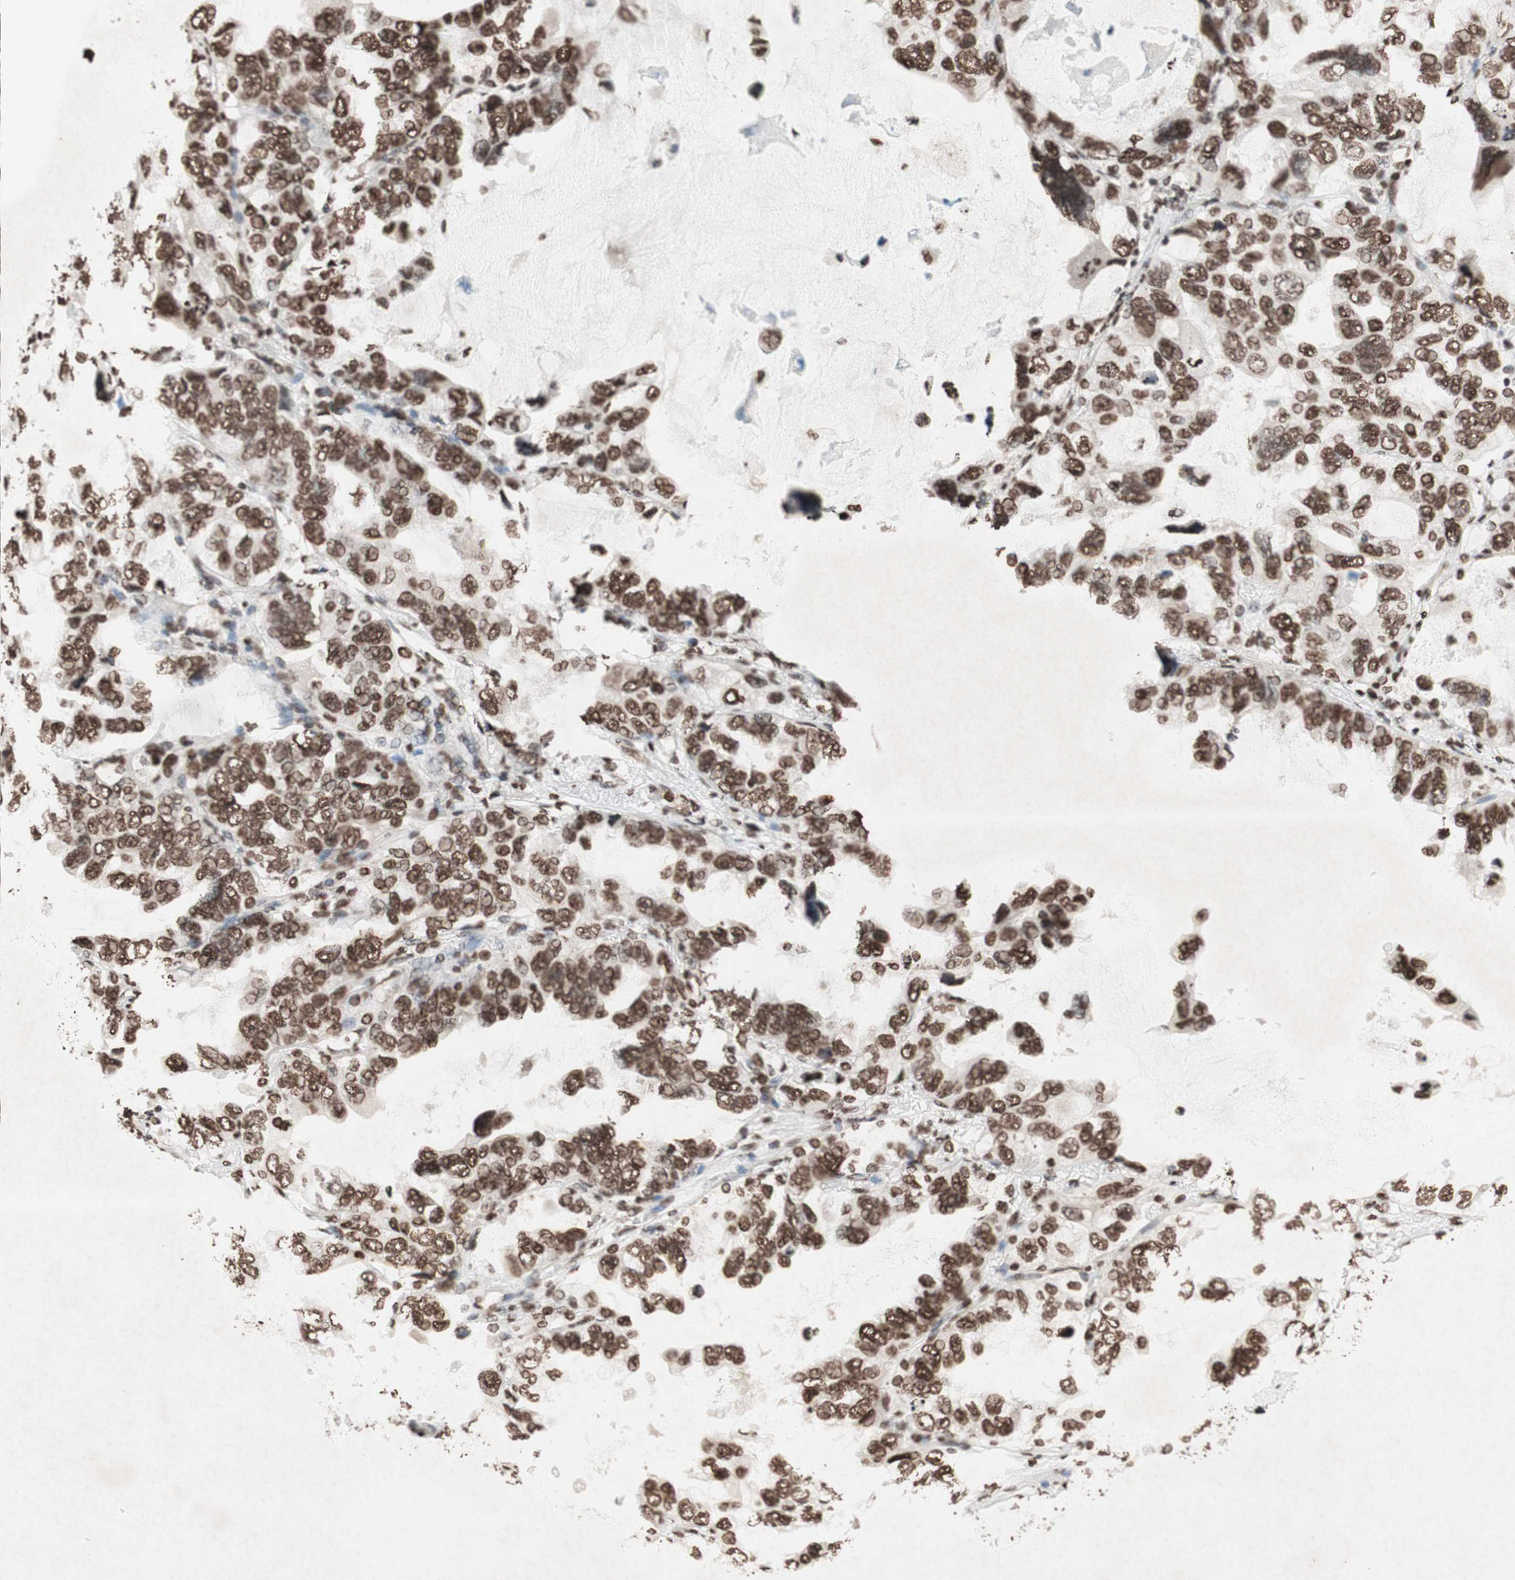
{"staining": {"intensity": "moderate", "quantity": ">75%", "location": "nuclear"}, "tissue": "lung cancer", "cell_type": "Tumor cells", "image_type": "cancer", "snomed": [{"axis": "morphology", "description": "Squamous cell carcinoma, NOS"}, {"axis": "topography", "description": "Lung"}], "caption": "An image of human lung cancer stained for a protein exhibits moderate nuclear brown staining in tumor cells.", "gene": "NCOA3", "patient": {"sex": "female", "age": 73}}